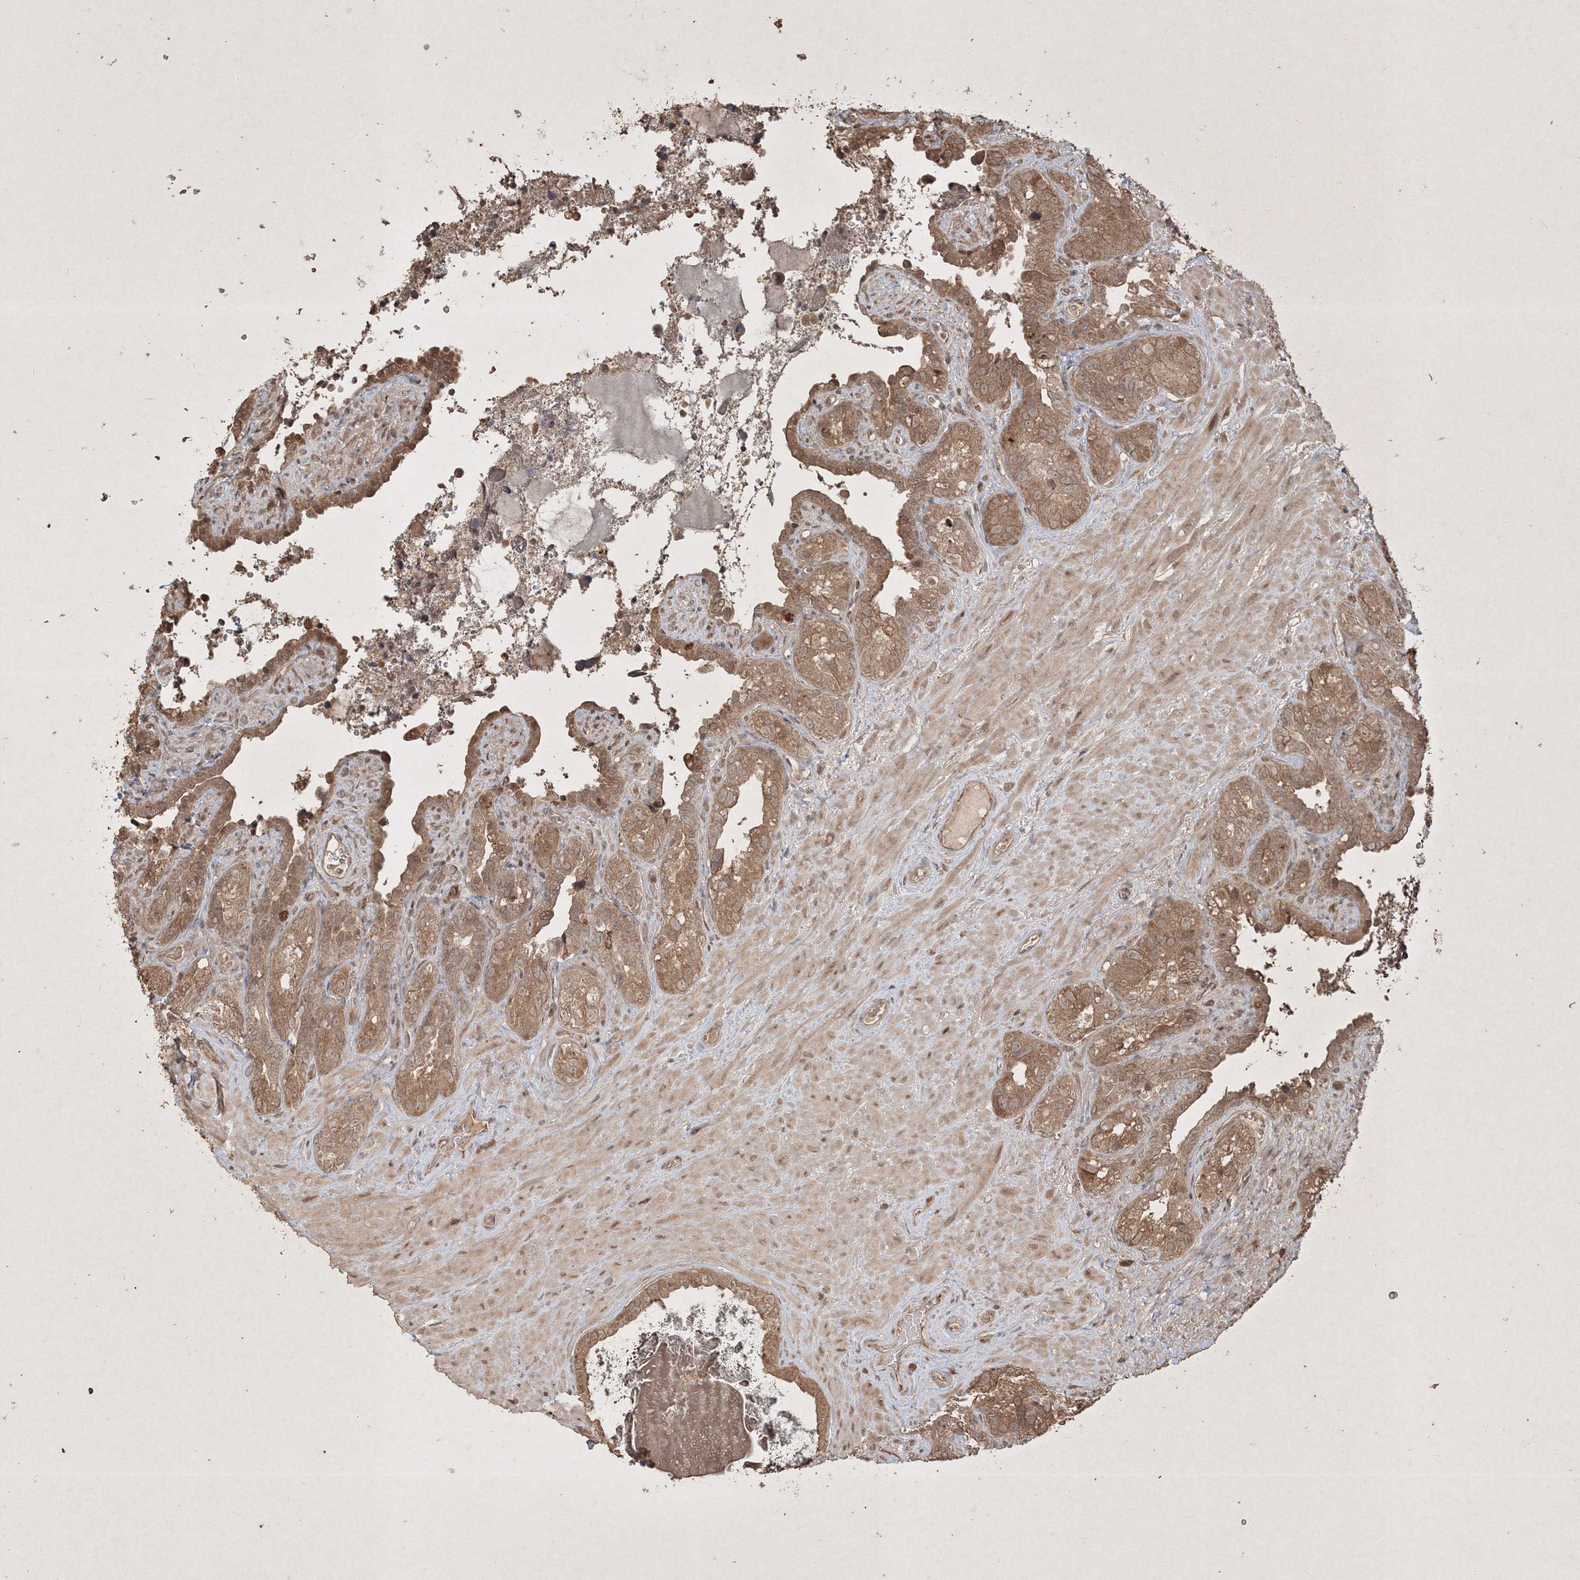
{"staining": {"intensity": "moderate", "quantity": ">75%", "location": "cytoplasmic/membranous"}, "tissue": "seminal vesicle", "cell_type": "Glandular cells", "image_type": "normal", "snomed": [{"axis": "morphology", "description": "Normal tissue, NOS"}, {"axis": "topography", "description": "Seminal veicle"}, {"axis": "topography", "description": "Peripheral nerve tissue"}], "caption": "This photomicrograph shows immunohistochemistry (IHC) staining of benign human seminal vesicle, with medium moderate cytoplasmic/membranous expression in approximately >75% of glandular cells.", "gene": "PELI3", "patient": {"sex": "male", "age": 67}}